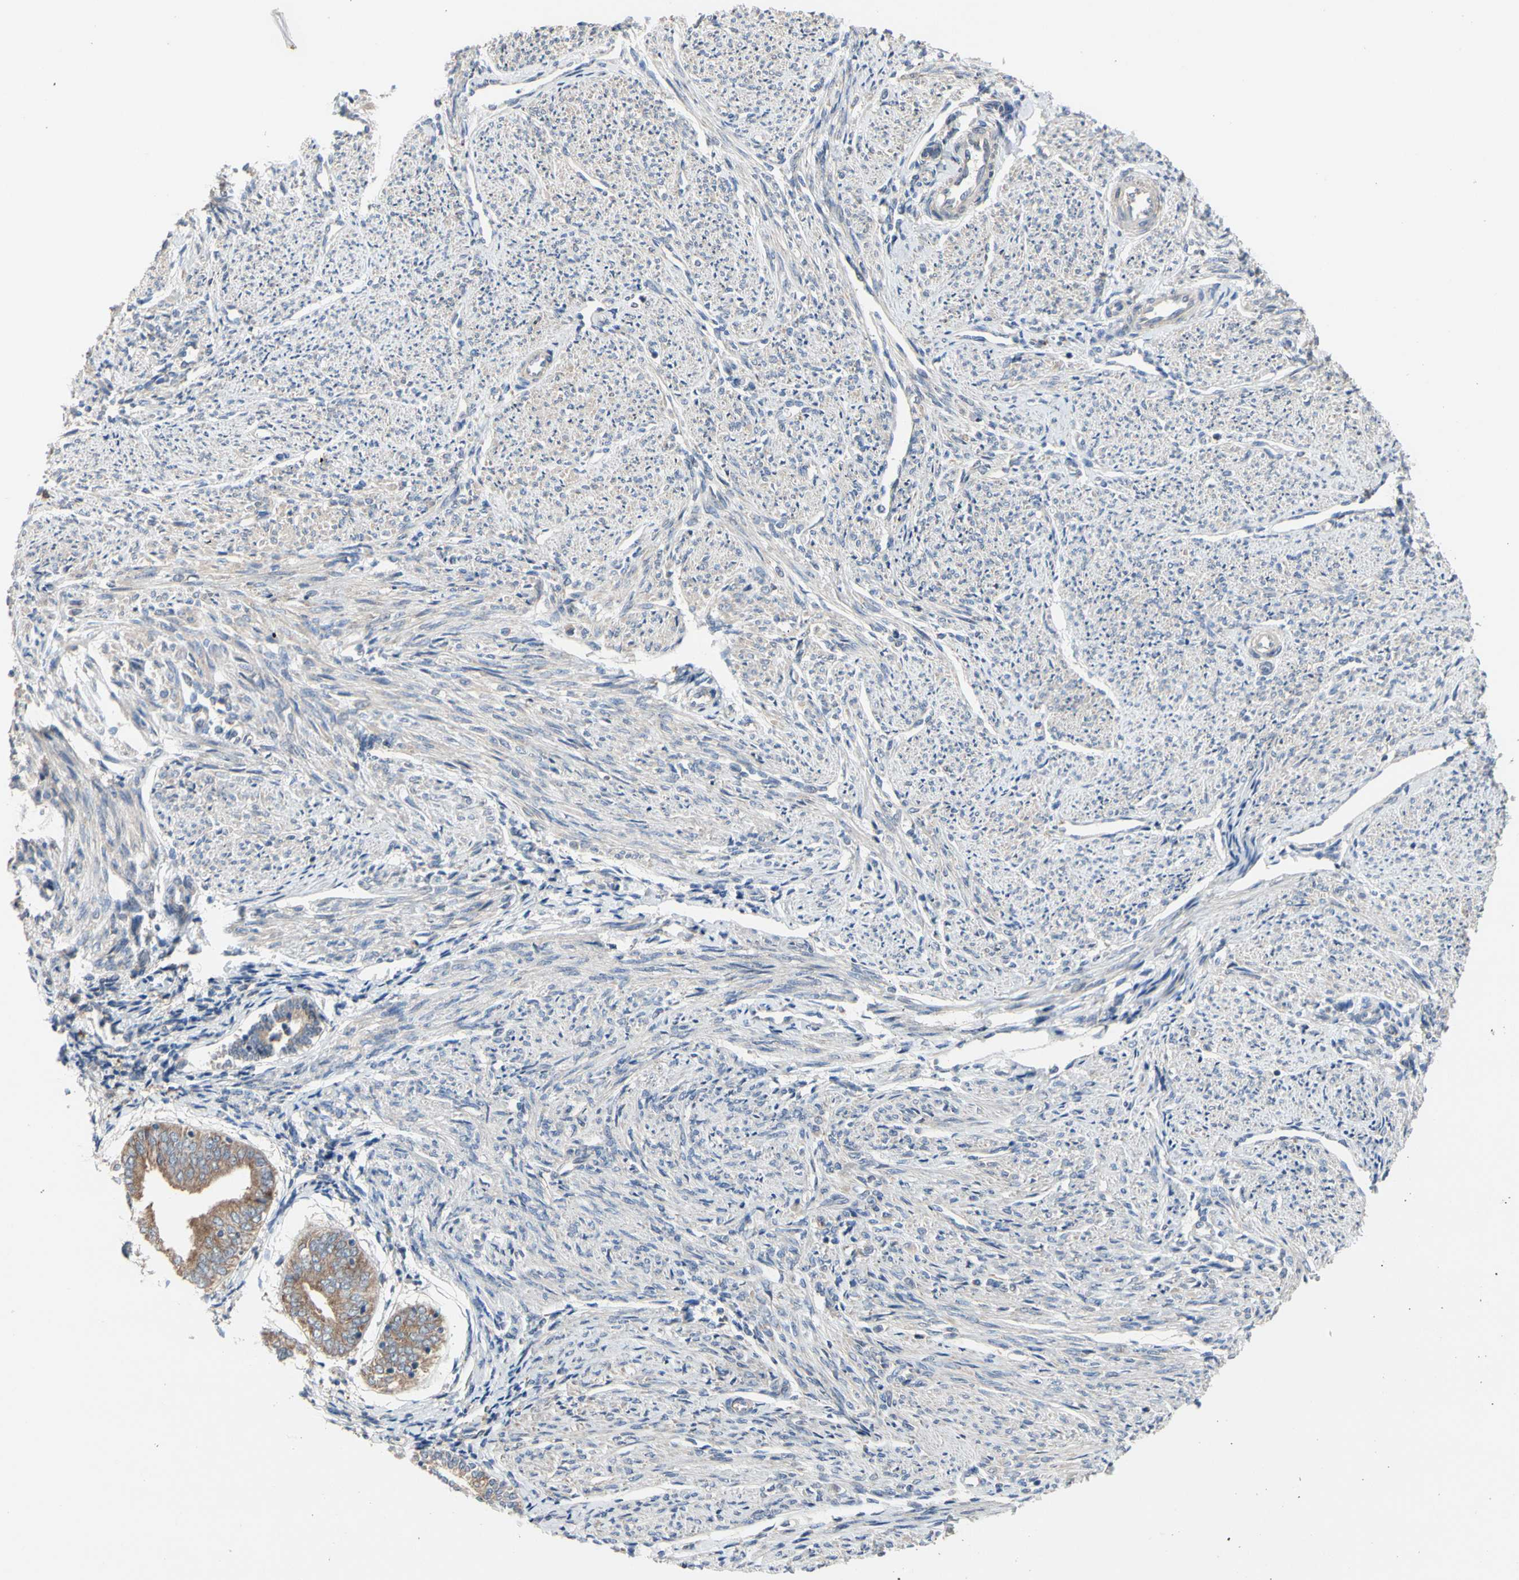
{"staining": {"intensity": "moderate", "quantity": "25%-75%", "location": "cytoplasmic/membranous"}, "tissue": "smooth muscle", "cell_type": "Smooth muscle cells", "image_type": "normal", "snomed": [{"axis": "morphology", "description": "Normal tissue, NOS"}, {"axis": "topography", "description": "Smooth muscle"}], "caption": "A high-resolution image shows IHC staining of benign smooth muscle, which reveals moderate cytoplasmic/membranous positivity in approximately 25%-75% of smooth muscle cells.", "gene": "TTC14", "patient": {"sex": "female", "age": 65}}